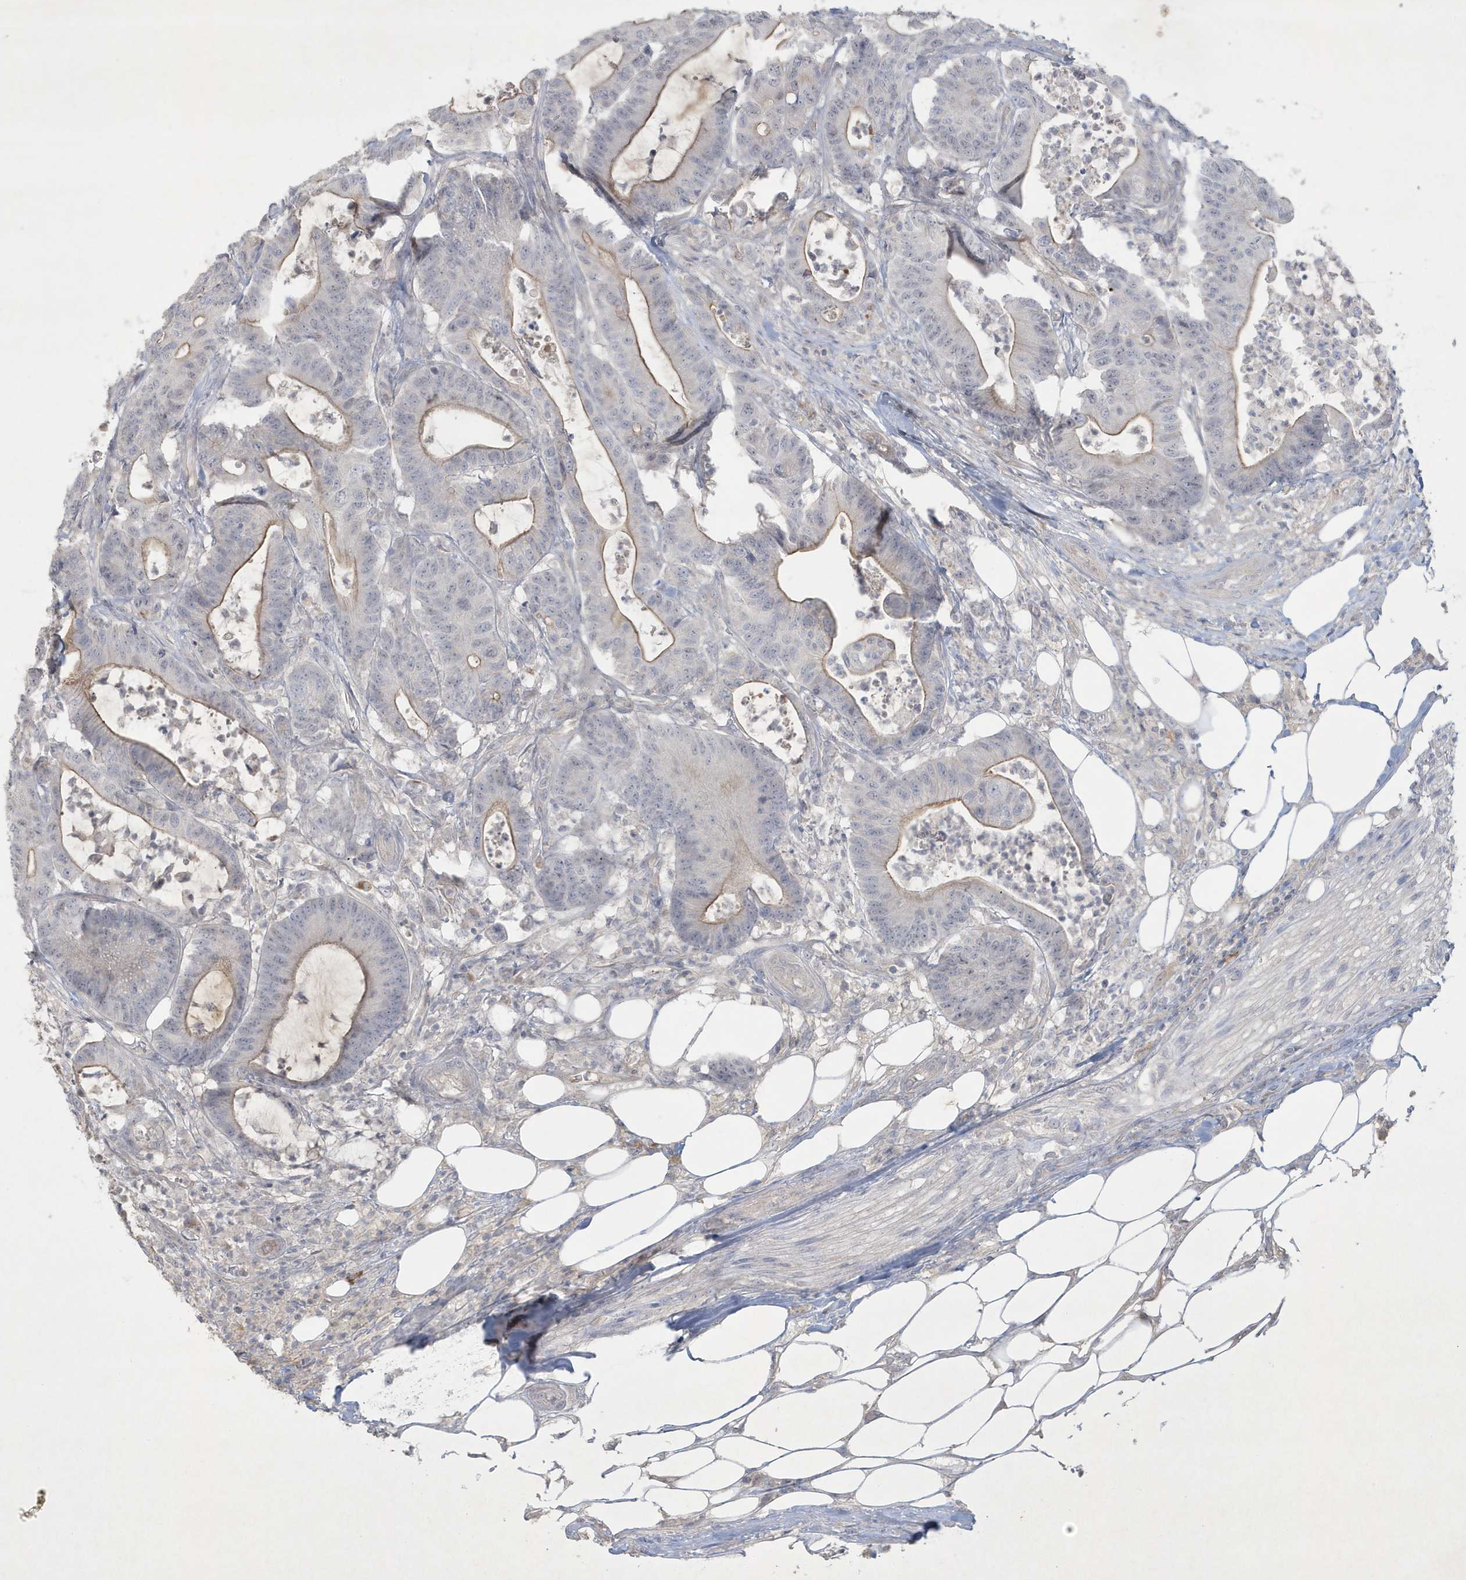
{"staining": {"intensity": "weak", "quantity": "25%-75%", "location": "cytoplasmic/membranous"}, "tissue": "colorectal cancer", "cell_type": "Tumor cells", "image_type": "cancer", "snomed": [{"axis": "morphology", "description": "Adenocarcinoma, NOS"}, {"axis": "topography", "description": "Colon"}], "caption": "Immunohistochemistry staining of adenocarcinoma (colorectal), which reveals low levels of weak cytoplasmic/membranous expression in about 25%-75% of tumor cells indicating weak cytoplasmic/membranous protein staining. The staining was performed using DAB (3,3'-diaminobenzidine) (brown) for protein detection and nuclei were counterstained in hematoxylin (blue).", "gene": "CCDC24", "patient": {"sex": "female", "age": 84}}